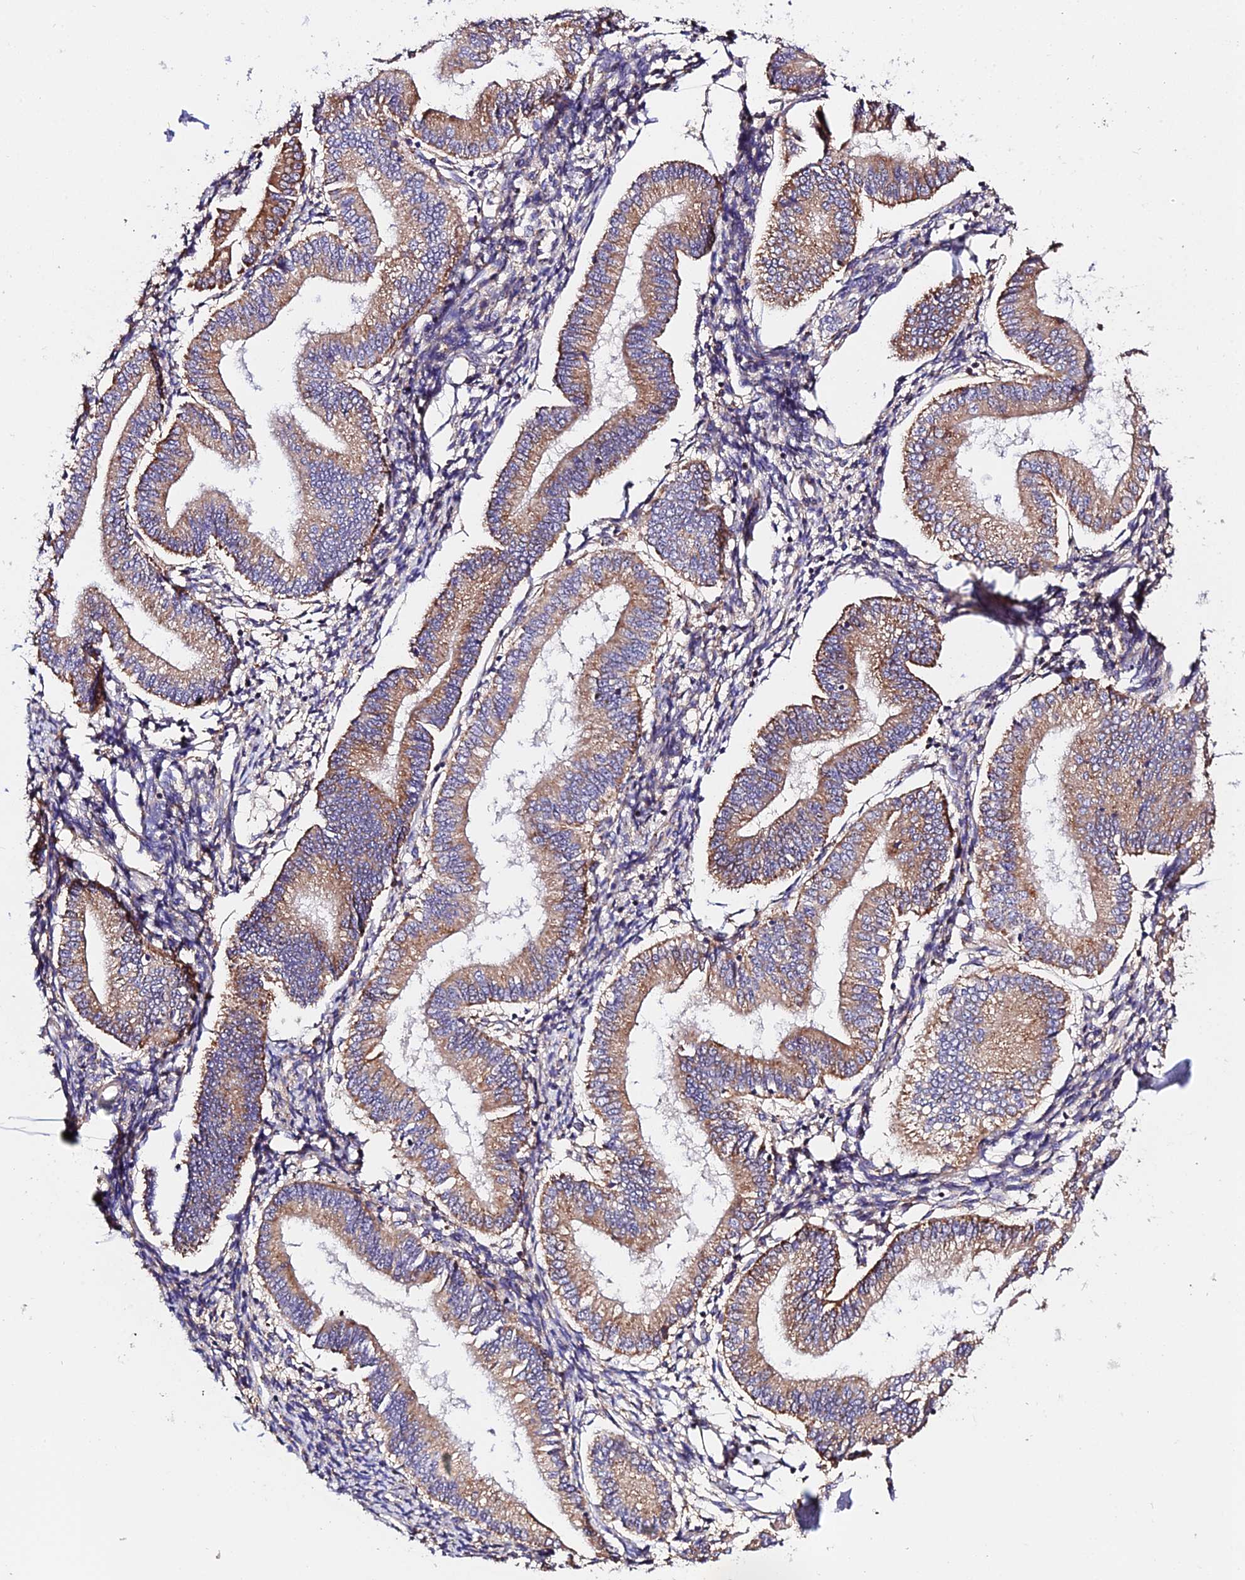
{"staining": {"intensity": "weak", "quantity": "<25%", "location": "cytoplasmic/membranous"}, "tissue": "endometrium", "cell_type": "Cells in endometrial stroma", "image_type": "normal", "snomed": [{"axis": "morphology", "description": "Normal tissue, NOS"}, {"axis": "topography", "description": "Endometrium"}], "caption": "This histopathology image is of normal endometrium stained with IHC to label a protein in brown with the nuclei are counter-stained blue. There is no staining in cells in endometrial stroma. (DAB (3,3'-diaminobenzidine) immunohistochemistry with hematoxylin counter stain).", "gene": "ZBED8", "patient": {"sex": "female", "age": 39}}